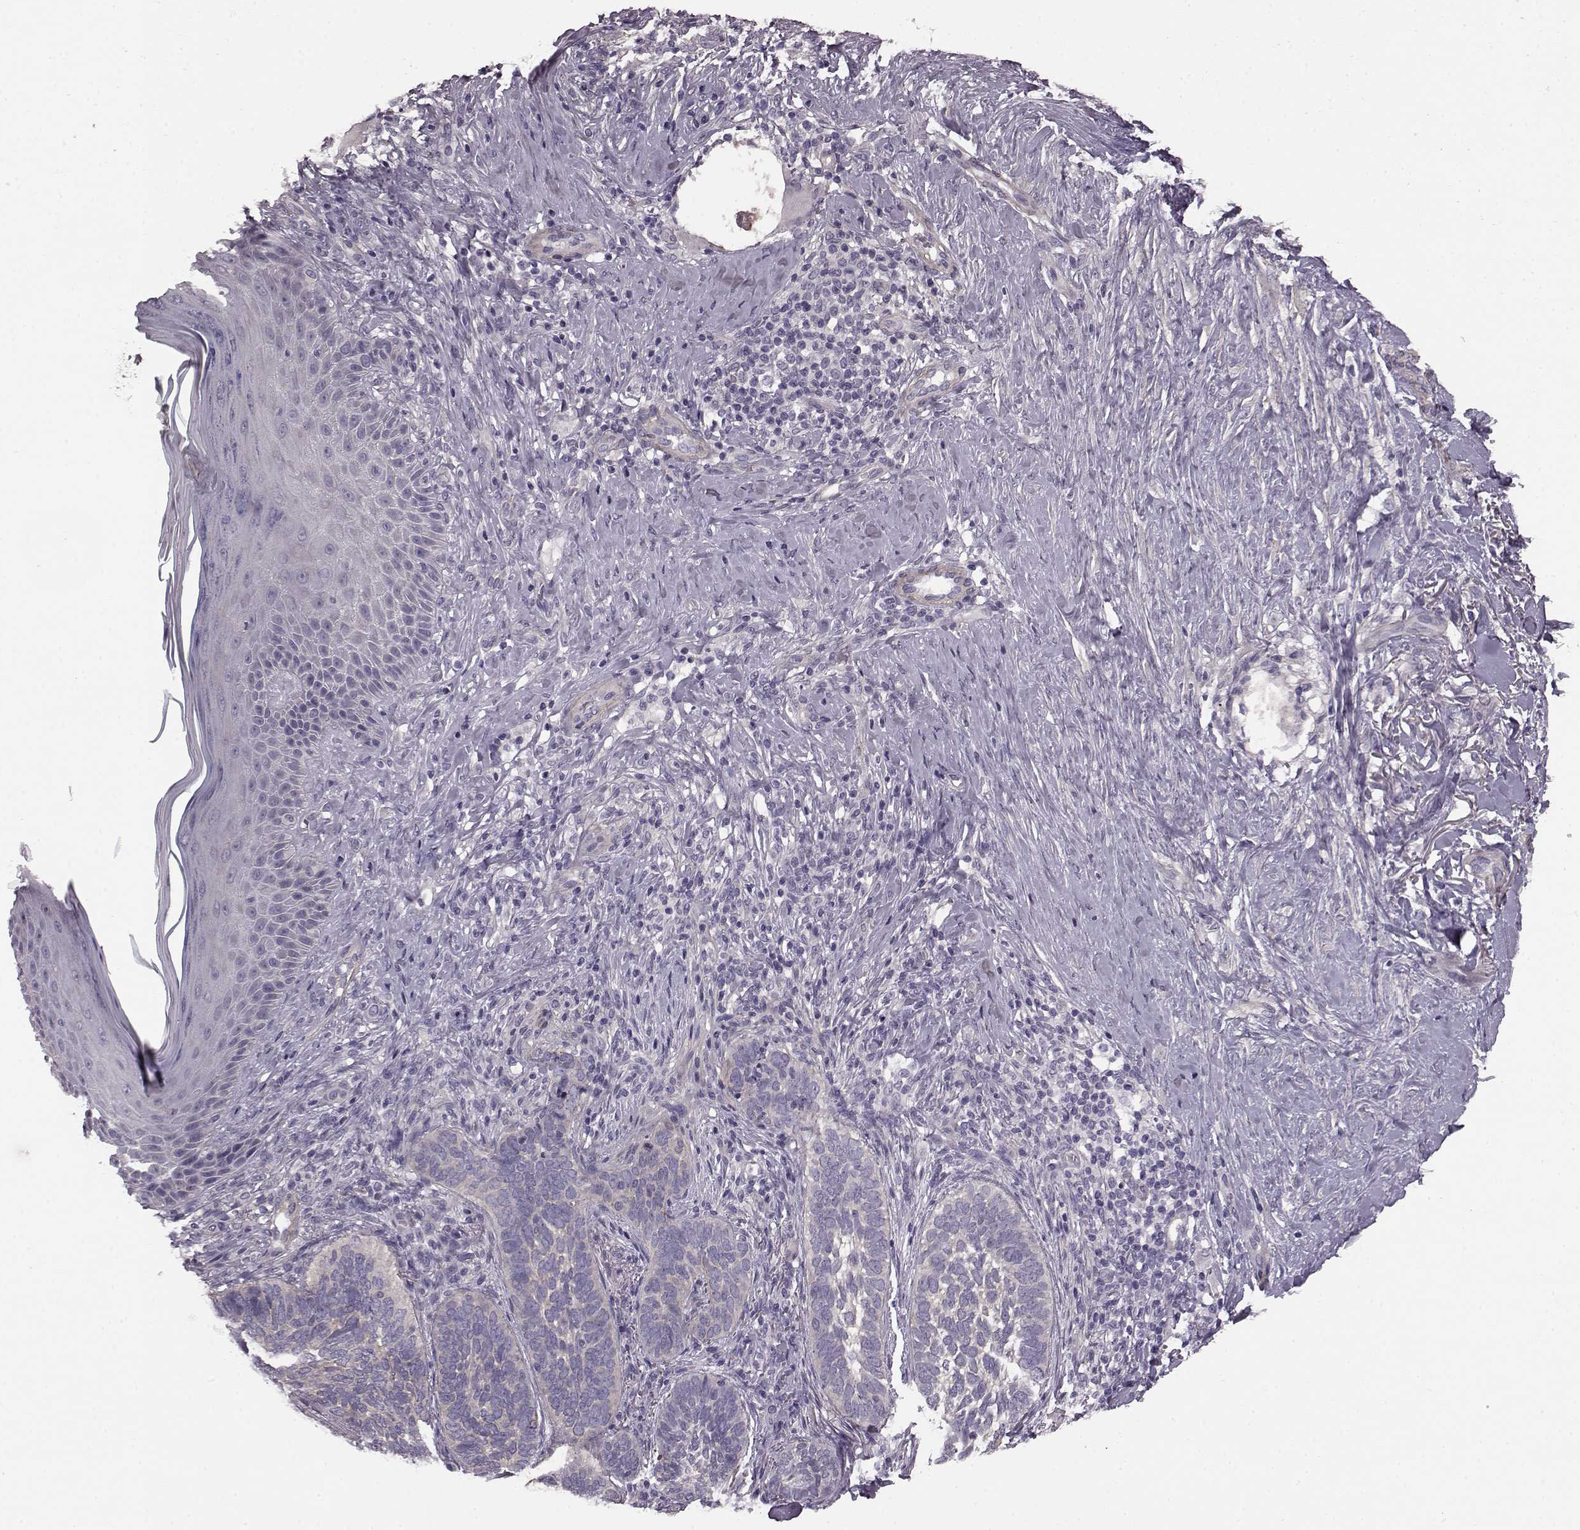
{"staining": {"intensity": "negative", "quantity": "none", "location": "none"}, "tissue": "skin cancer", "cell_type": "Tumor cells", "image_type": "cancer", "snomed": [{"axis": "morphology", "description": "Normal tissue, NOS"}, {"axis": "morphology", "description": "Basal cell carcinoma"}, {"axis": "topography", "description": "Skin"}], "caption": "A high-resolution image shows IHC staining of skin cancer, which shows no significant staining in tumor cells.", "gene": "GRK1", "patient": {"sex": "male", "age": 46}}